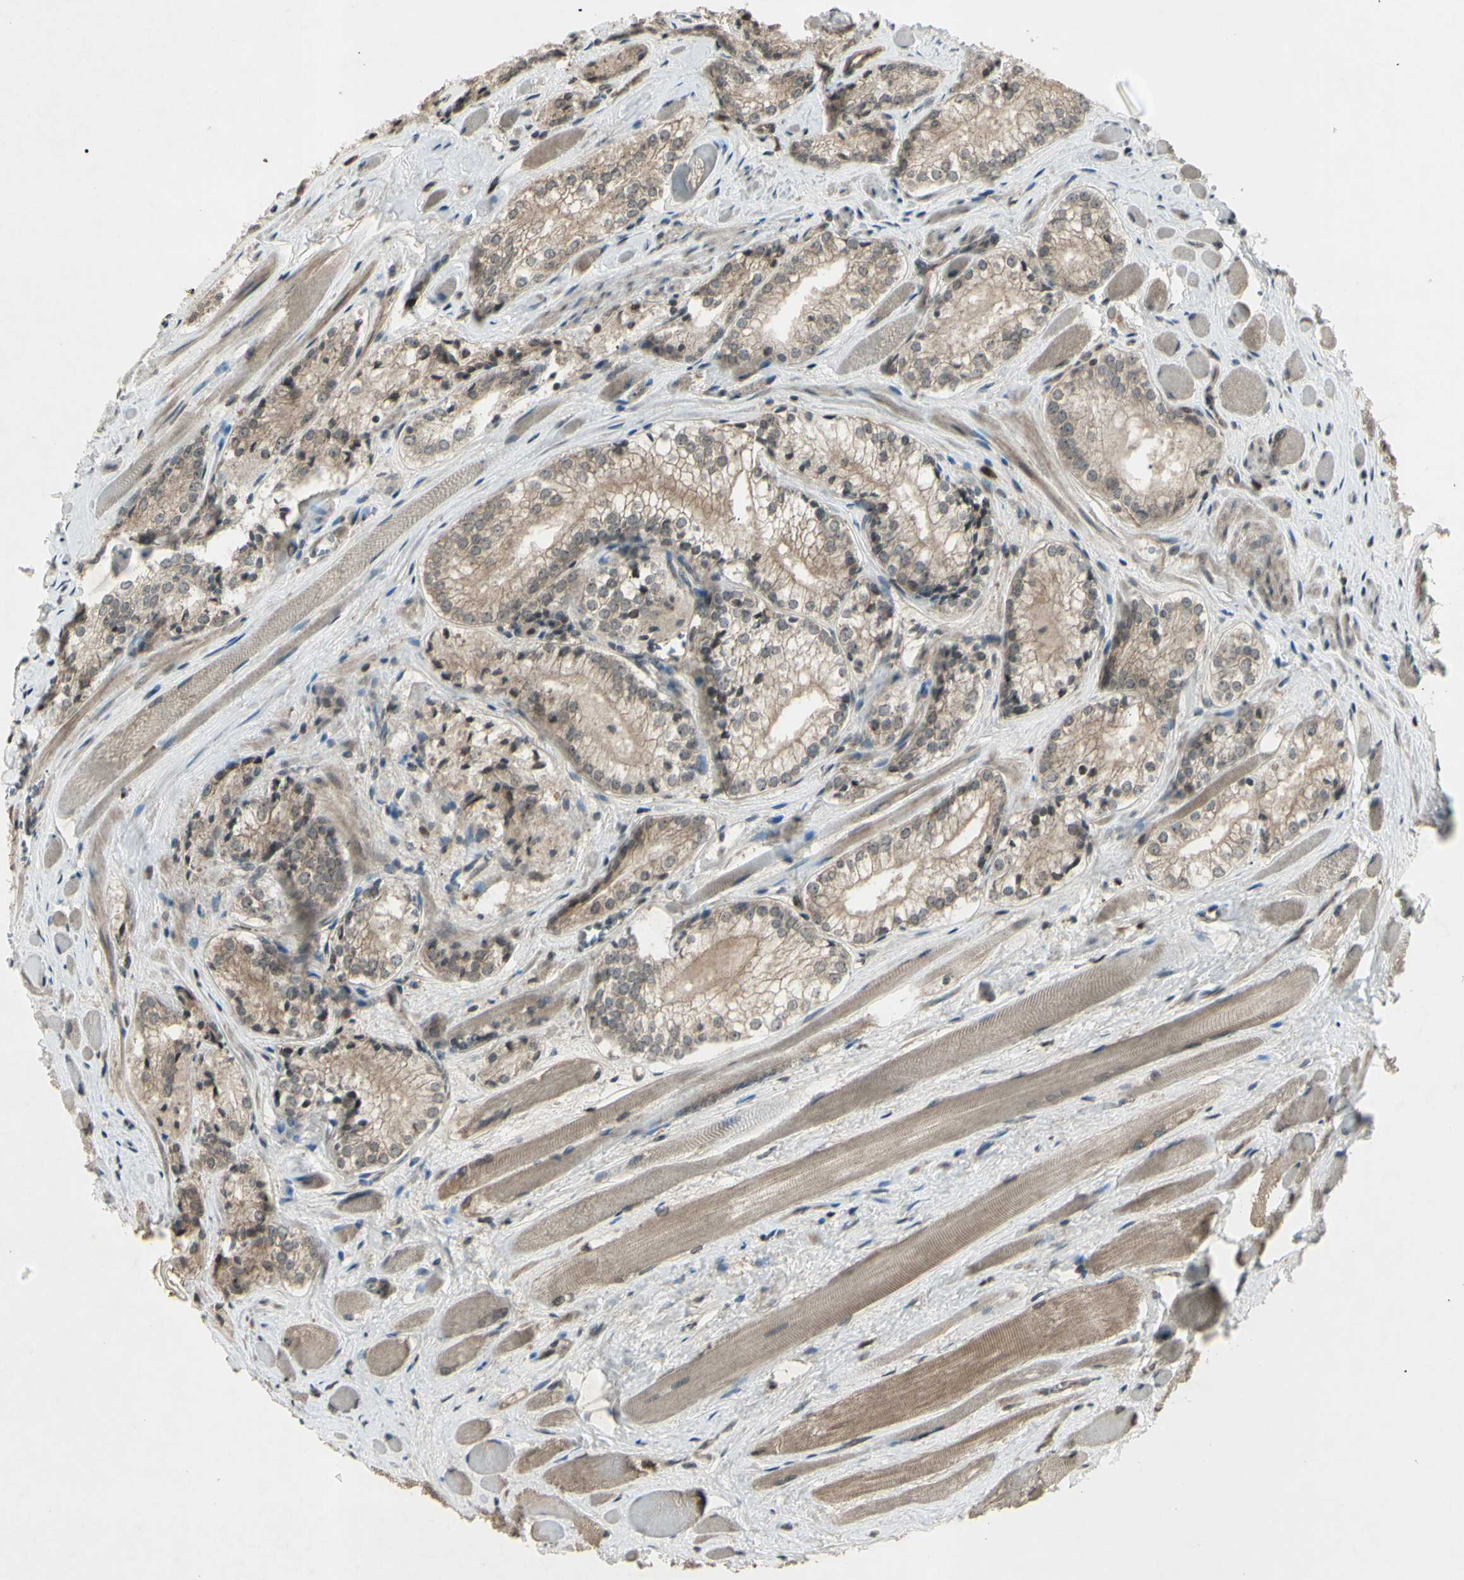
{"staining": {"intensity": "weak", "quantity": ">75%", "location": "cytoplasmic/membranous"}, "tissue": "prostate cancer", "cell_type": "Tumor cells", "image_type": "cancer", "snomed": [{"axis": "morphology", "description": "Adenocarcinoma, Low grade"}, {"axis": "topography", "description": "Prostate"}], "caption": "About >75% of tumor cells in prostate cancer display weak cytoplasmic/membranous protein expression as visualized by brown immunohistochemical staining.", "gene": "BLNK", "patient": {"sex": "male", "age": 60}}